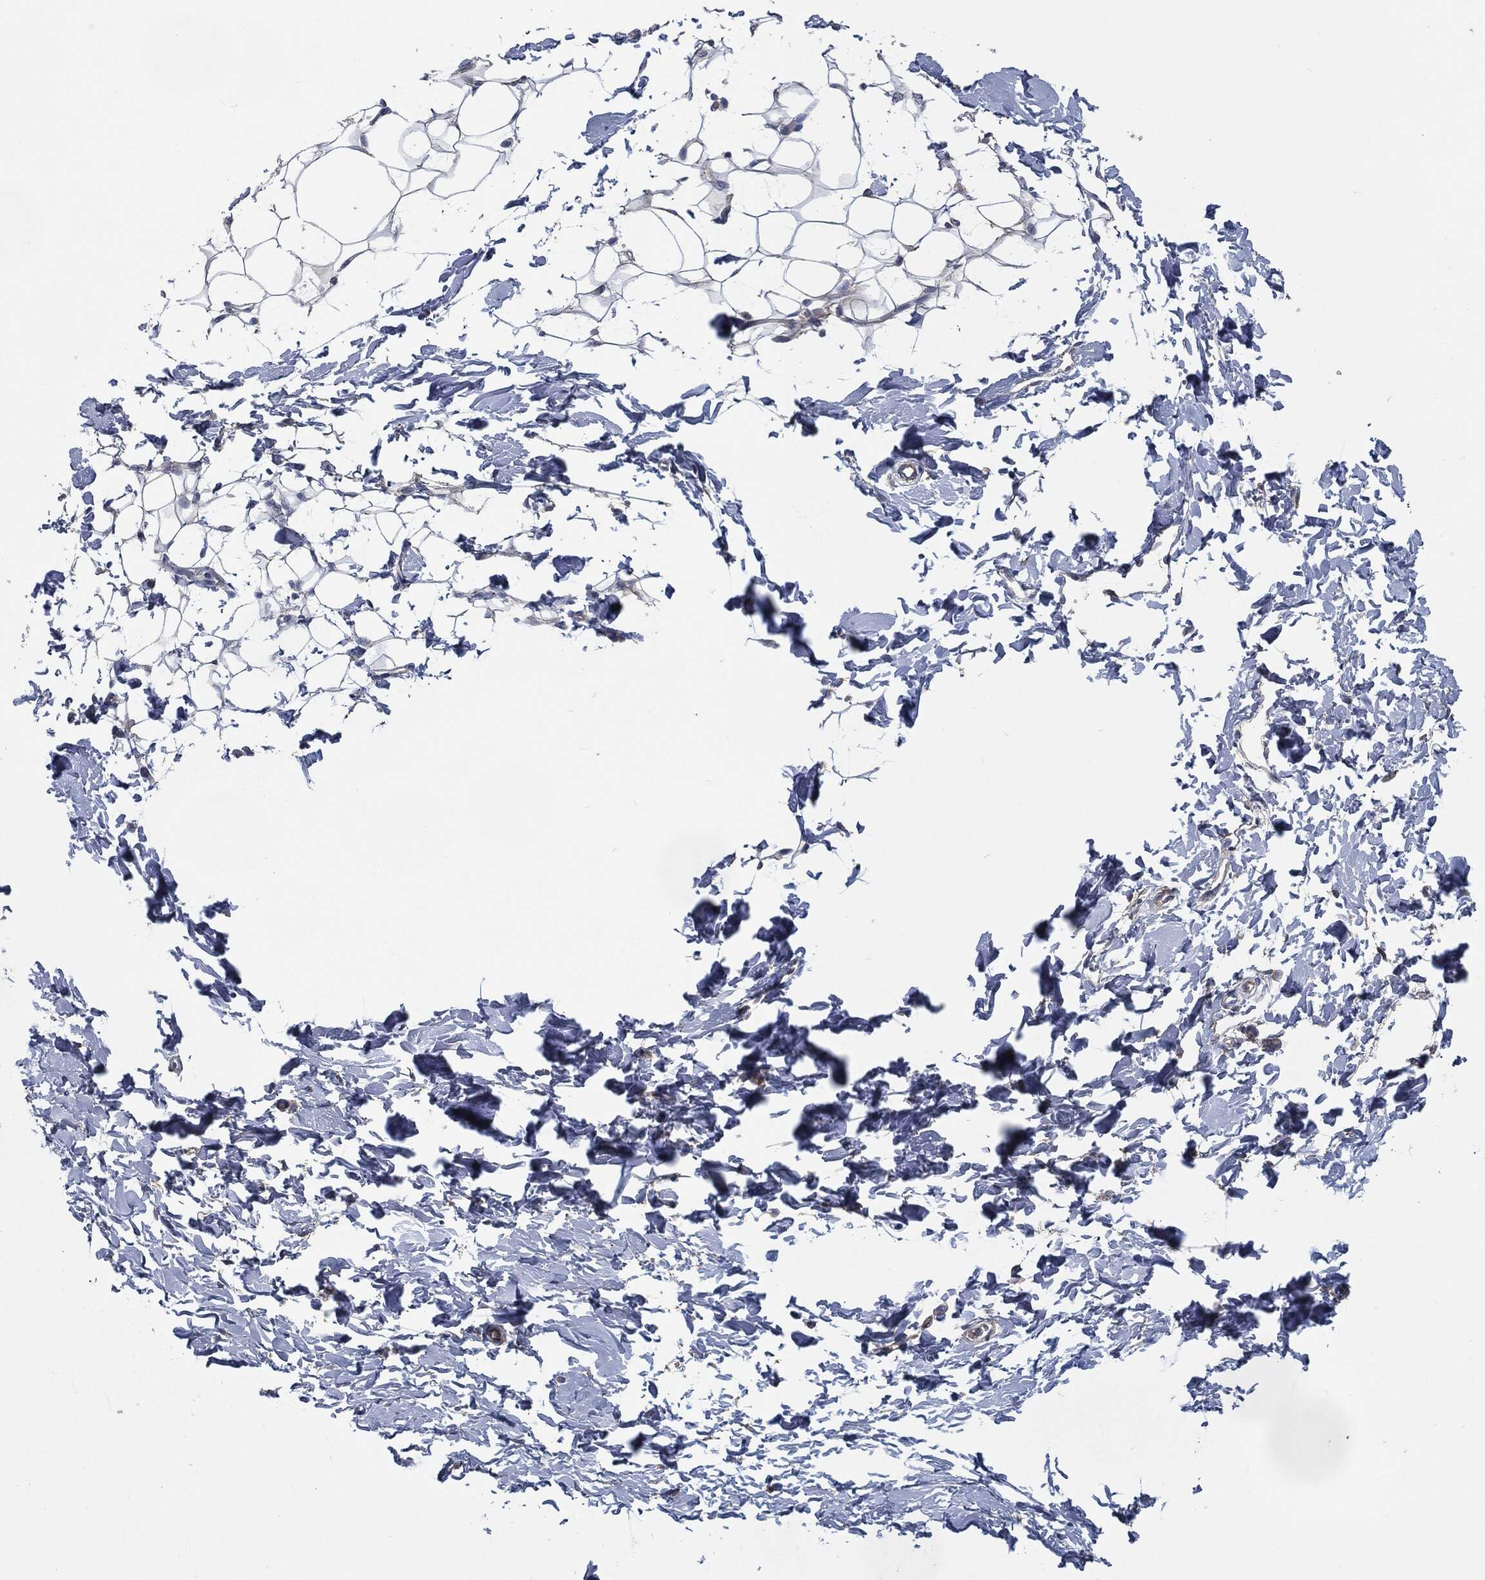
{"staining": {"intensity": "negative", "quantity": "none", "location": "none"}, "tissue": "breast", "cell_type": "Adipocytes", "image_type": "normal", "snomed": [{"axis": "morphology", "description": "Normal tissue, NOS"}, {"axis": "topography", "description": "Breast"}], "caption": "Immunohistochemistry (IHC) photomicrograph of normal breast: breast stained with DAB displays no significant protein positivity in adipocytes.", "gene": "SVIL", "patient": {"sex": "female", "age": 37}}